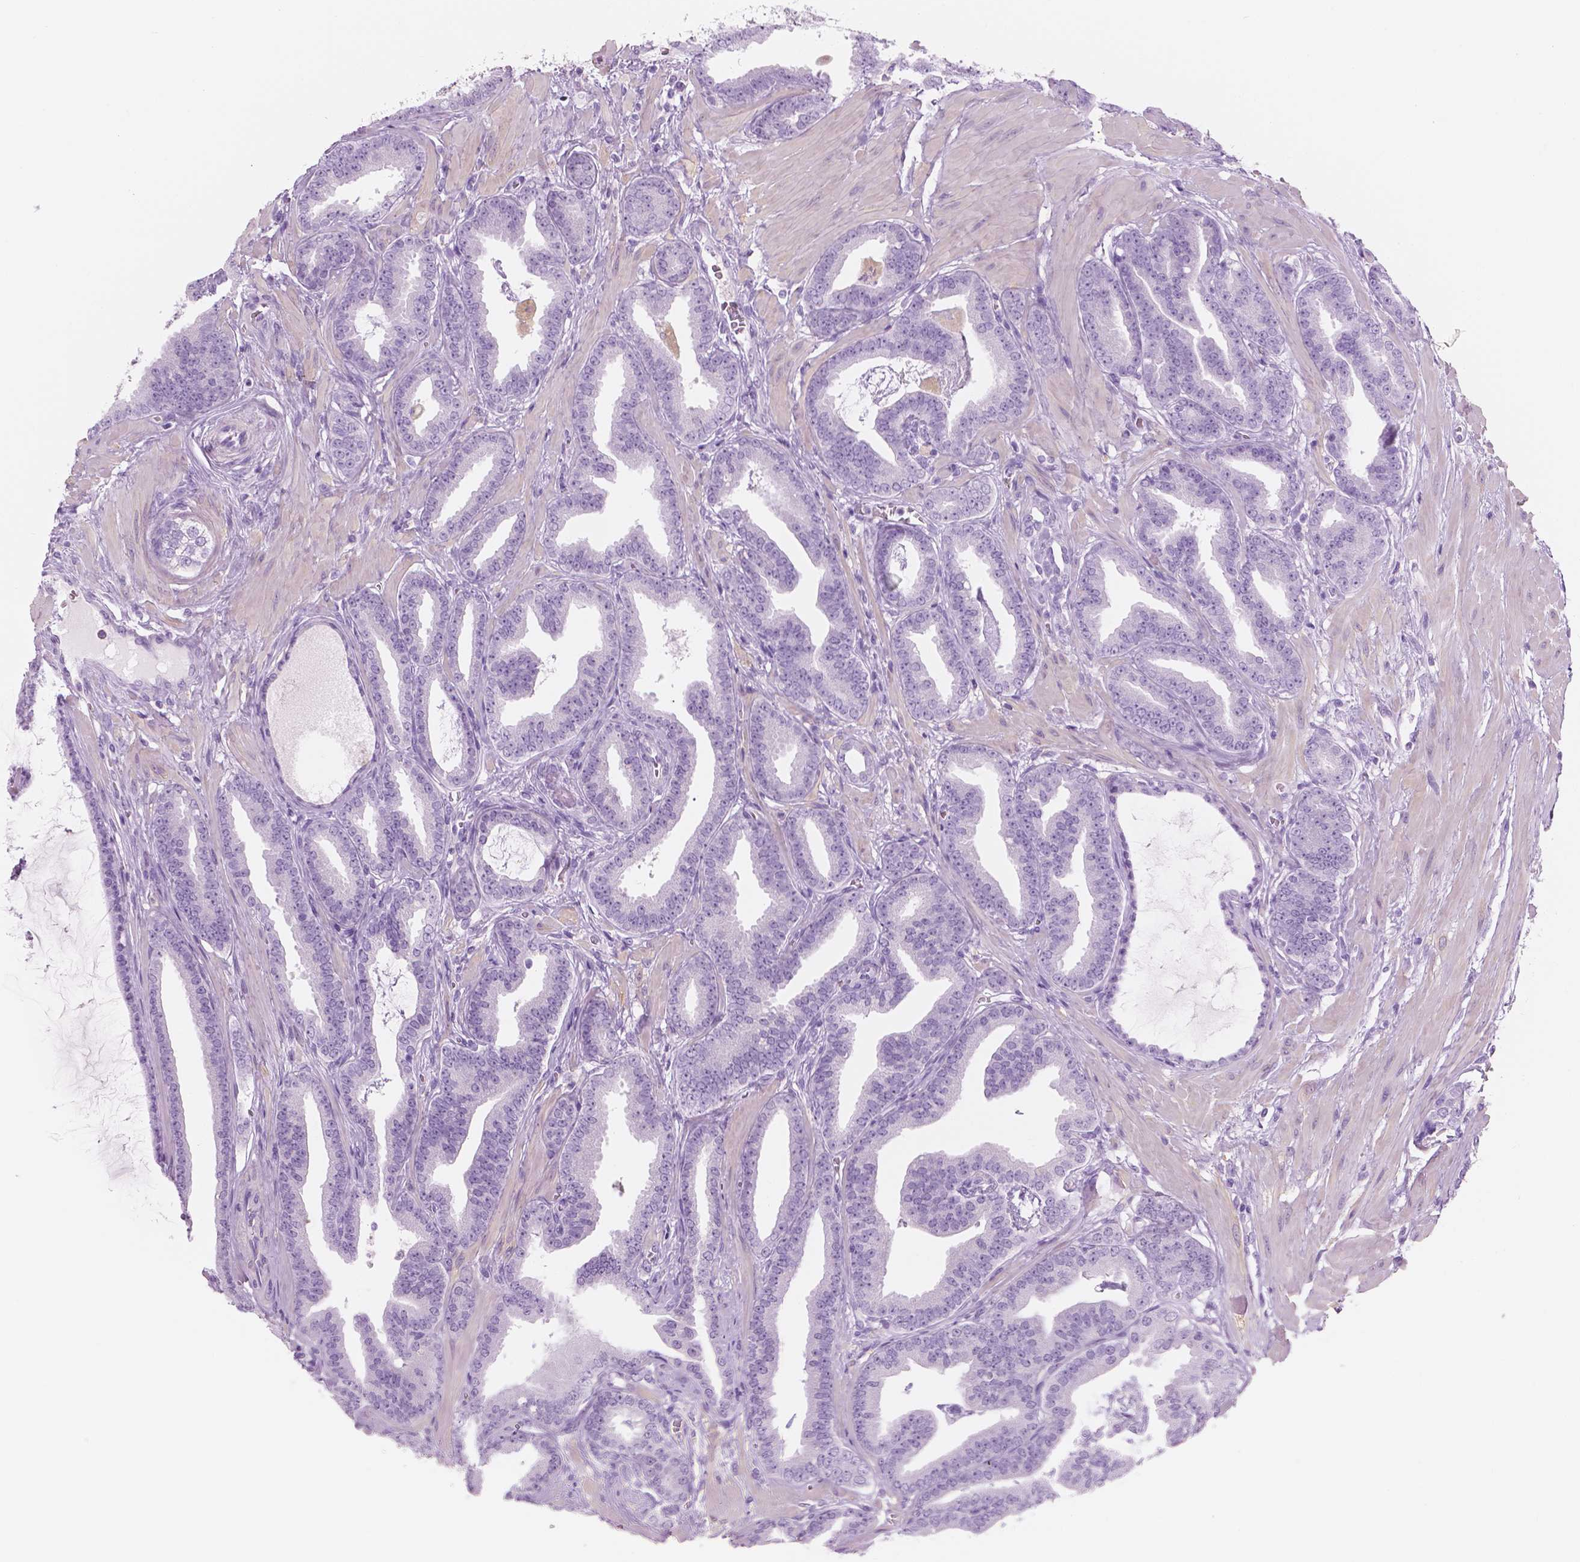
{"staining": {"intensity": "negative", "quantity": "none", "location": "none"}, "tissue": "prostate cancer", "cell_type": "Tumor cells", "image_type": "cancer", "snomed": [{"axis": "morphology", "description": "Adenocarcinoma, Low grade"}, {"axis": "topography", "description": "Prostate"}], "caption": "Tumor cells are negative for protein expression in human prostate cancer (low-grade adenocarcinoma). The staining is performed using DAB brown chromogen with nuclei counter-stained in using hematoxylin.", "gene": "PLIN4", "patient": {"sex": "male", "age": 63}}